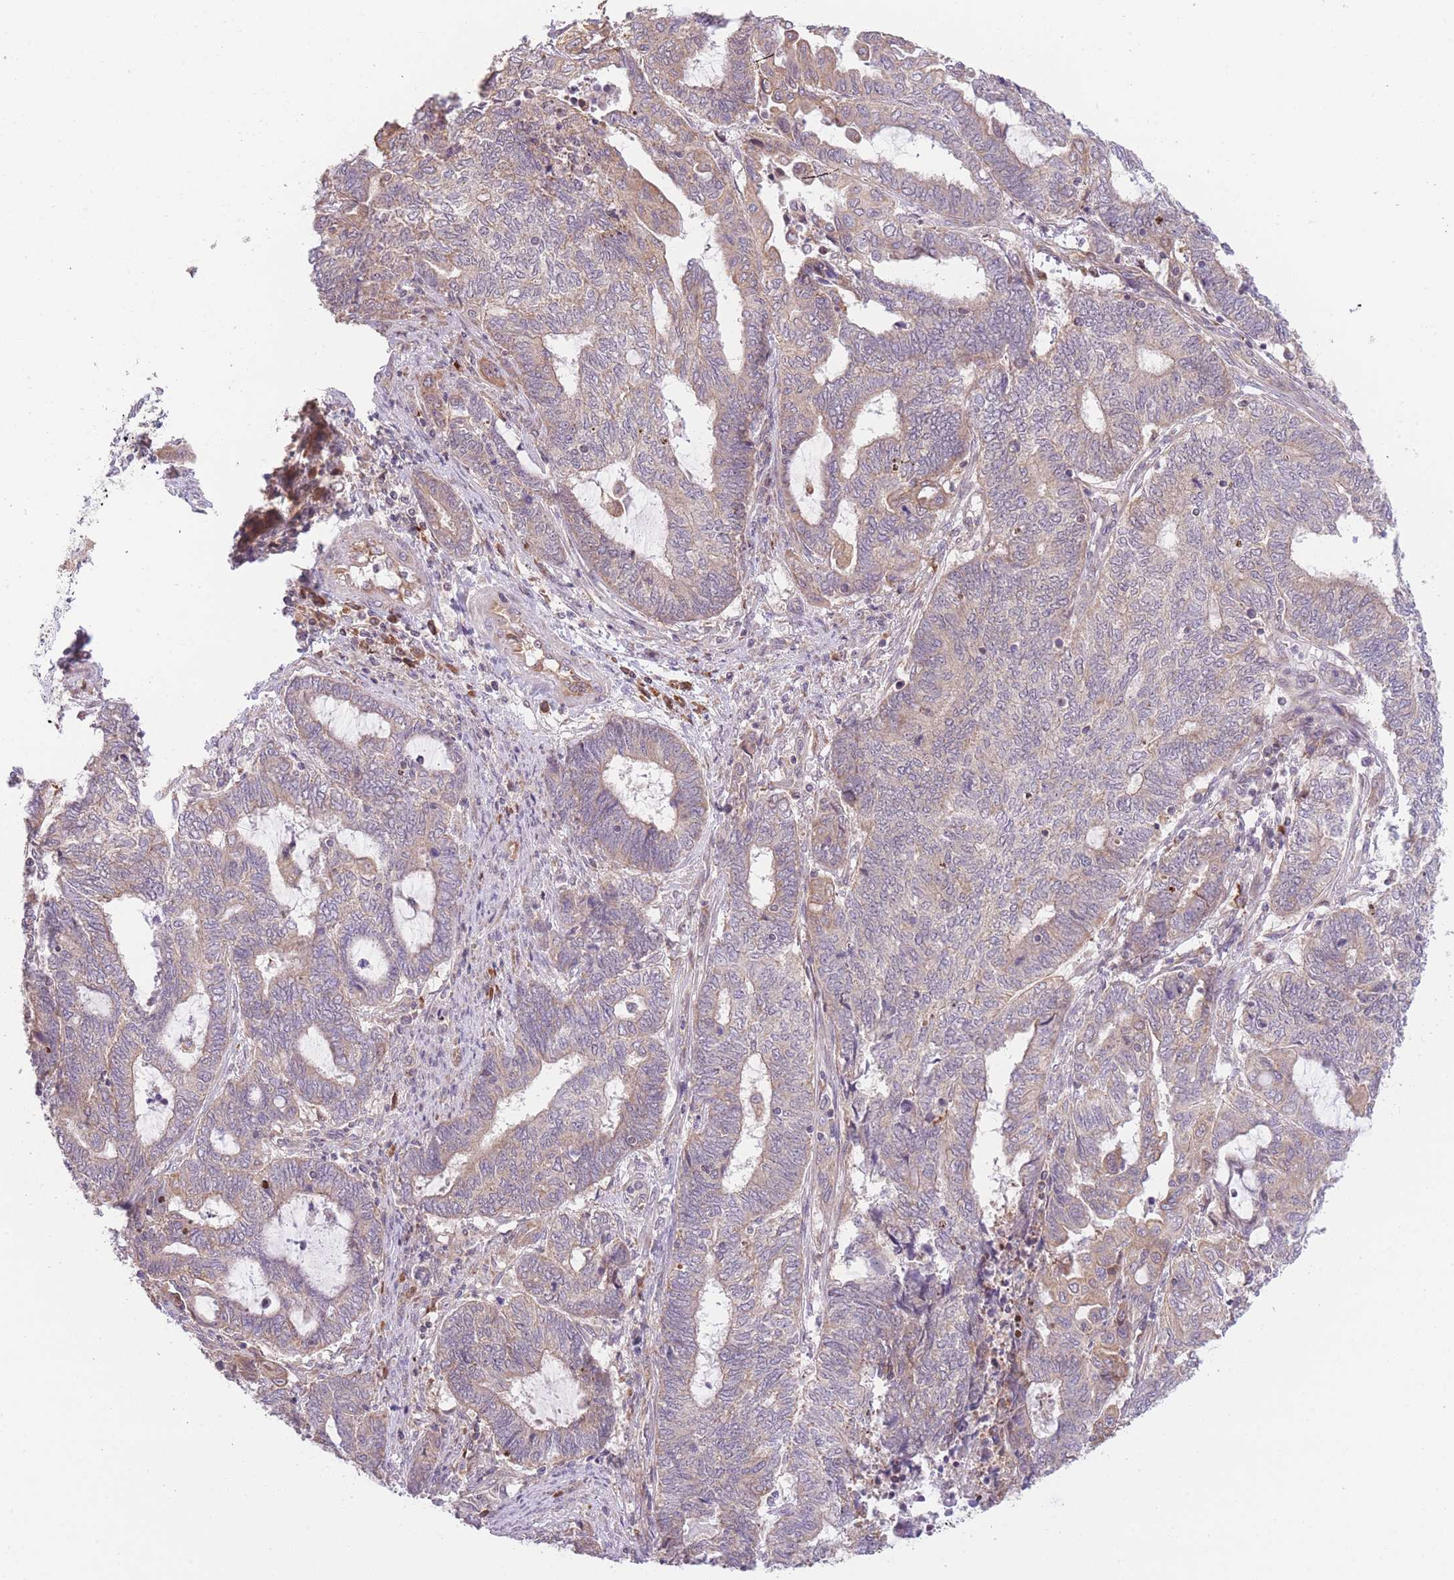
{"staining": {"intensity": "weak", "quantity": "25%-75%", "location": "cytoplasmic/membranous"}, "tissue": "endometrial cancer", "cell_type": "Tumor cells", "image_type": "cancer", "snomed": [{"axis": "morphology", "description": "Adenocarcinoma, NOS"}, {"axis": "topography", "description": "Uterus"}, {"axis": "topography", "description": "Endometrium"}], "caption": "A photomicrograph of human adenocarcinoma (endometrial) stained for a protein reveals weak cytoplasmic/membranous brown staining in tumor cells.", "gene": "BOLA2B", "patient": {"sex": "female", "age": 70}}